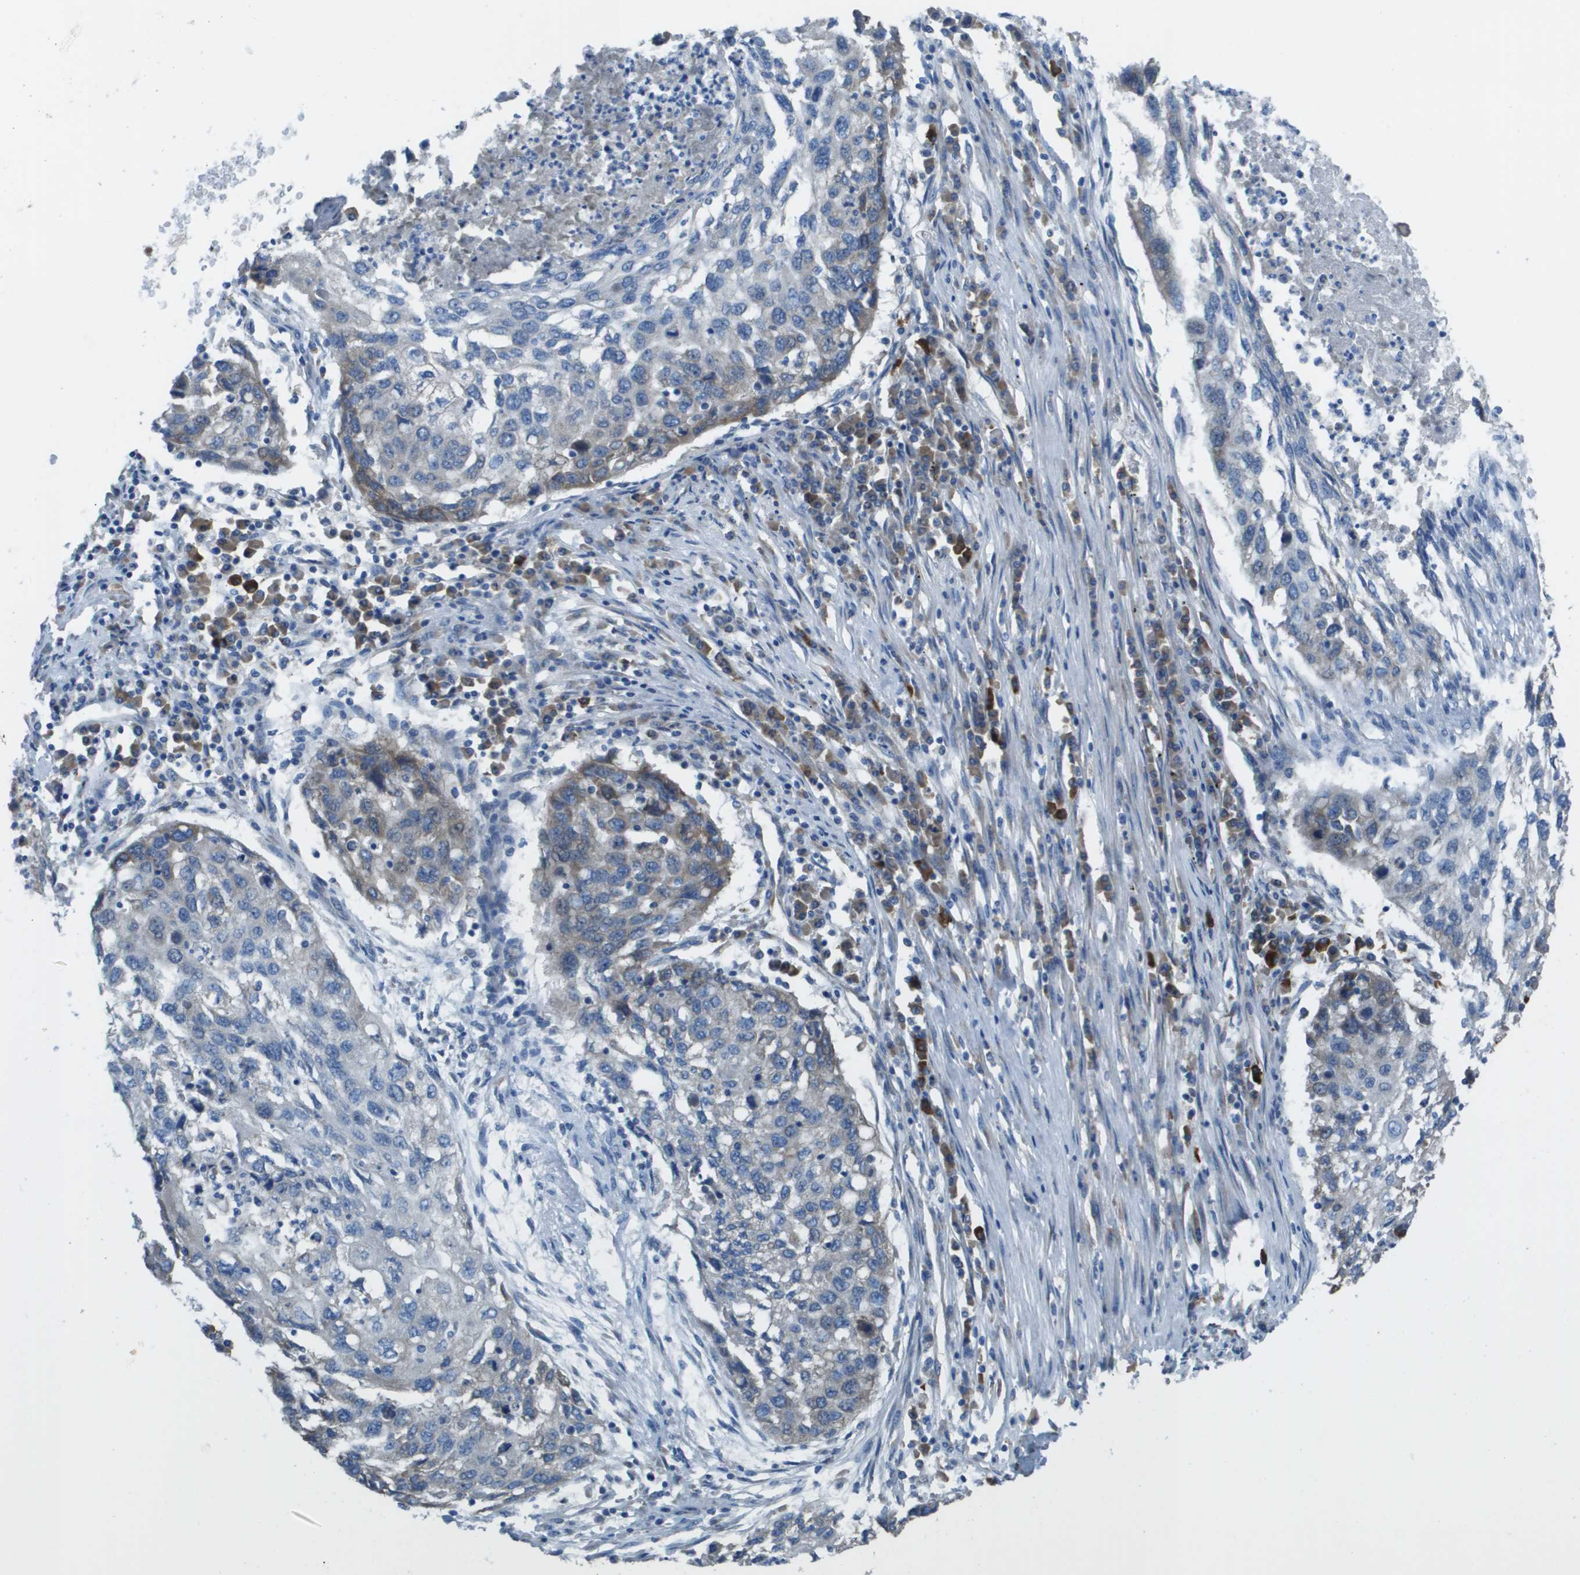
{"staining": {"intensity": "negative", "quantity": "none", "location": "none"}, "tissue": "lung cancer", "cell_type": "Tumor cells", "image_type": "cancer", "snomed": [{"axis": "morphology", "description": "Squamous cell carcinoma, NOS"}, {"axis": "topography", "description": "Lung"}], "caption": "Lung squamous cell carcinoma stained for a protein using immunohistochemistry (IHC) demonstrates no positivity tumor cells.", "gene": "CLCN2", "patient": {"sex": "female", "age": 63}}